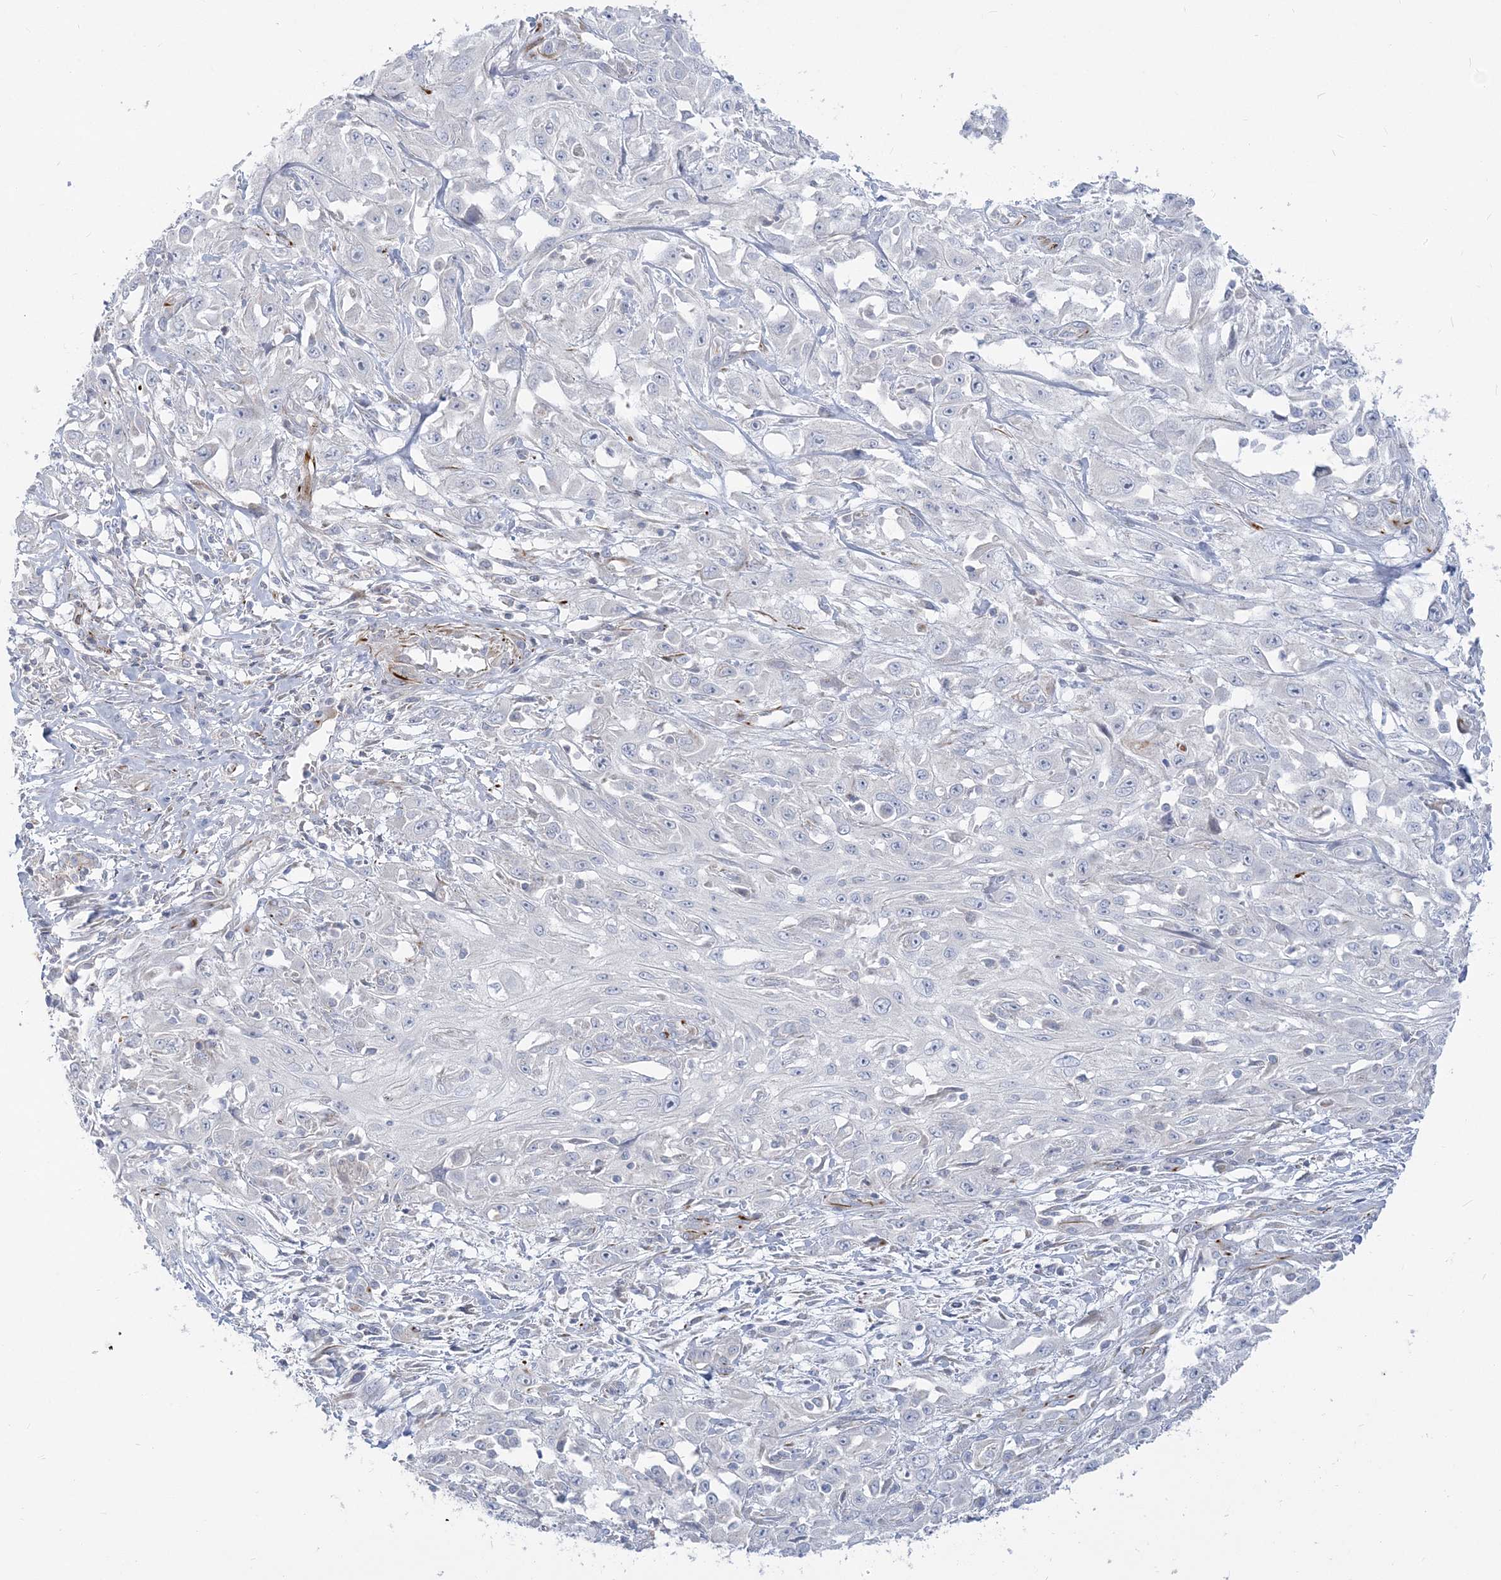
{"staining": {"intensity": "negative", "quantity": "none", "location": "none"}, "tissue": "skin cancer", "cell_type": "Tumor cells", "image_type": "cancer", "snomed": [{"axis": "morphology", "description": "Squamous cell carcinoma, NOS"}, {"axis": "morphology", "description": "Squamous cell carcinoma, metastatic, NOS"}, {"axis": "topography", "description": "Skin"}, {"axis": "topography", "description": "Lymph node"}], "caption": "The histopathology image demonstrates no staining of tumor cells in skin cancer. (Stains: DAB immunohistochemistry (IHC) with hematoxylin counter stain, Microscopy: brightfield microscopy at high magnification).", "gene": "GPAT2", "patient": {"sex": "male", "age": 75}}